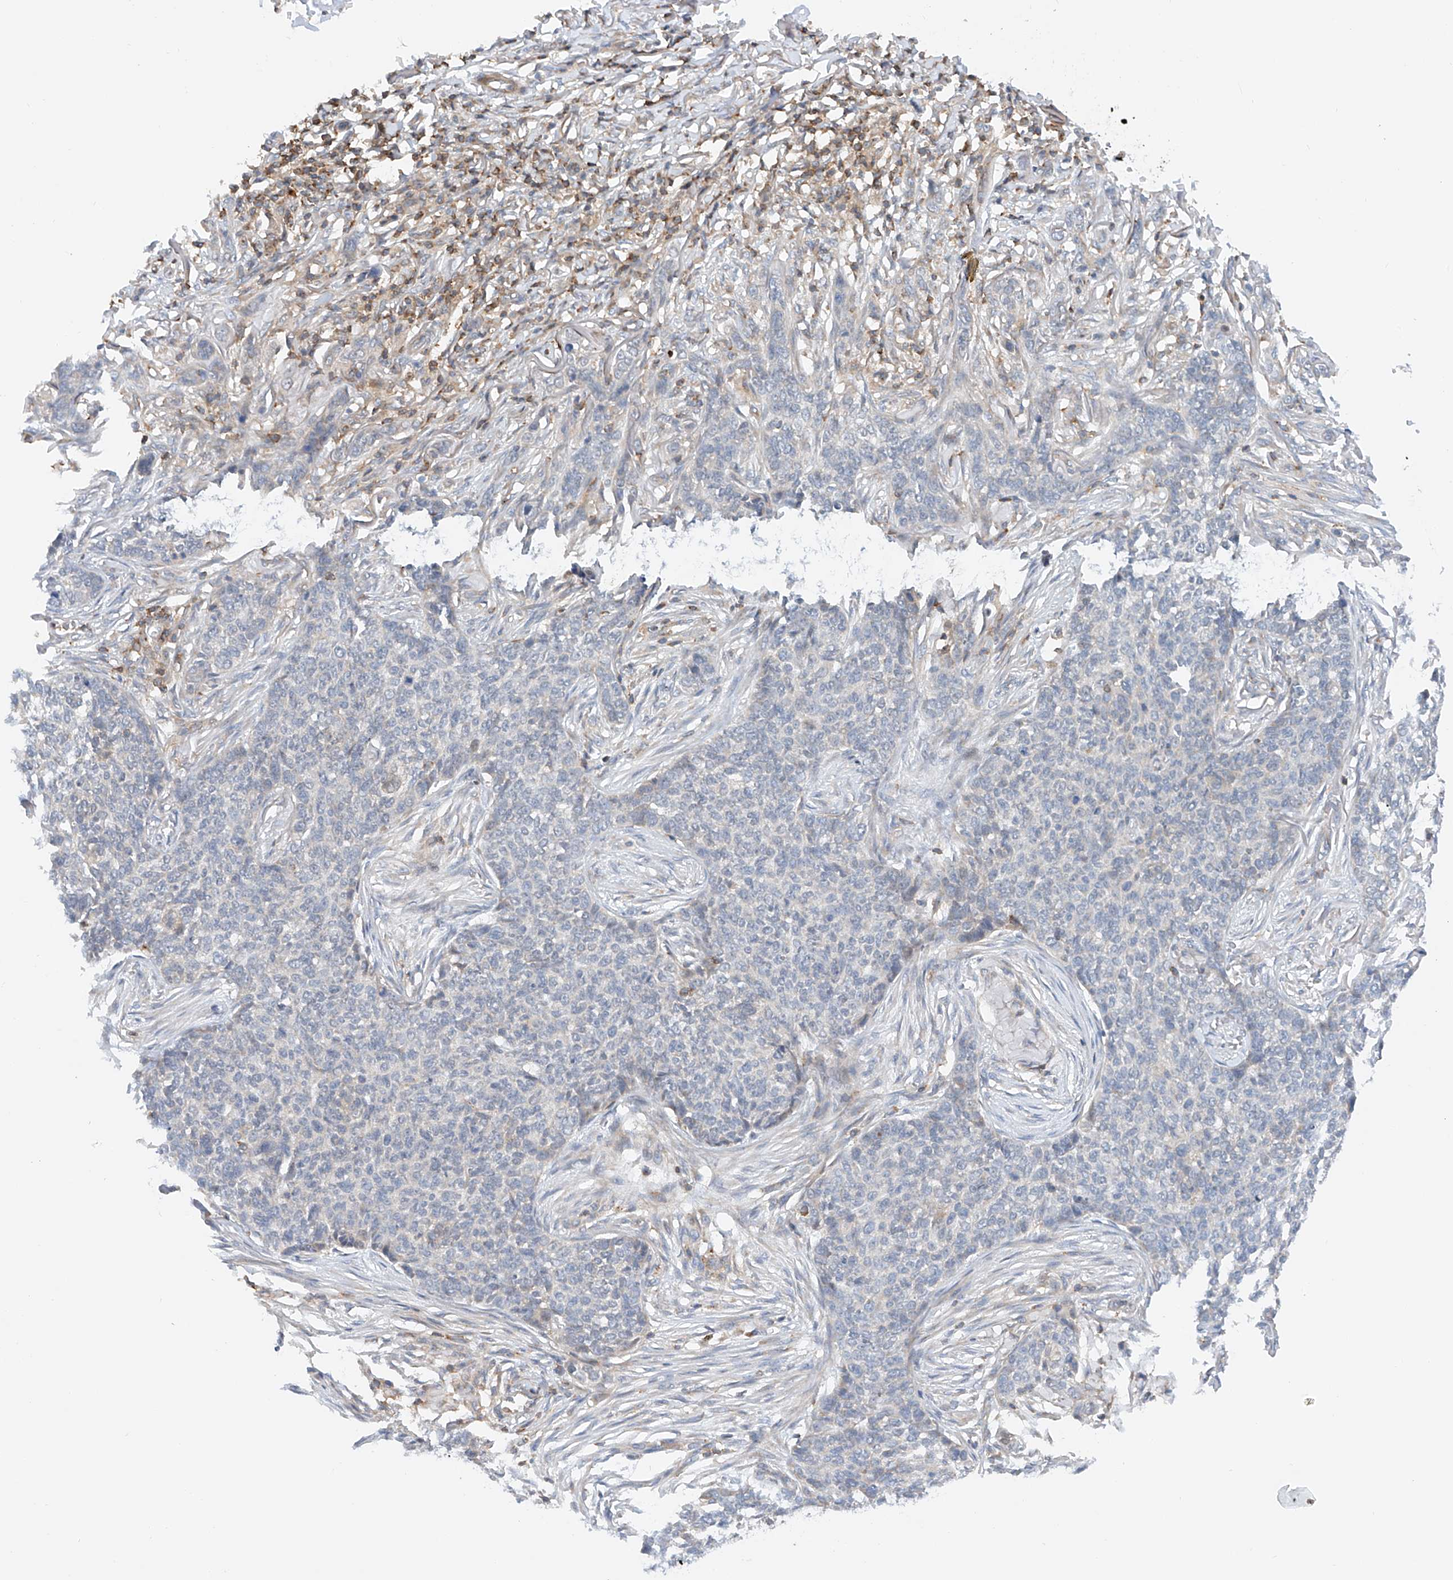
{"staining": {"intensity": "negative", "quantity": "none", "location": "none"}, "tissue": "skin cancer", "cell_type": "Tumor cells", "image_type": "cancer", "snomed": [{"axis": "morphology", "description": "Basal cell carcinoma"}, {"axis": "topography", "description": "Skin"}], "caption": "Skin basal cell carcinoma stained for a protein using immunohistochemistry reveals no staining tumor cells.", "gene": "MFN2", "patient": {"sex": "male", "age": 85}}